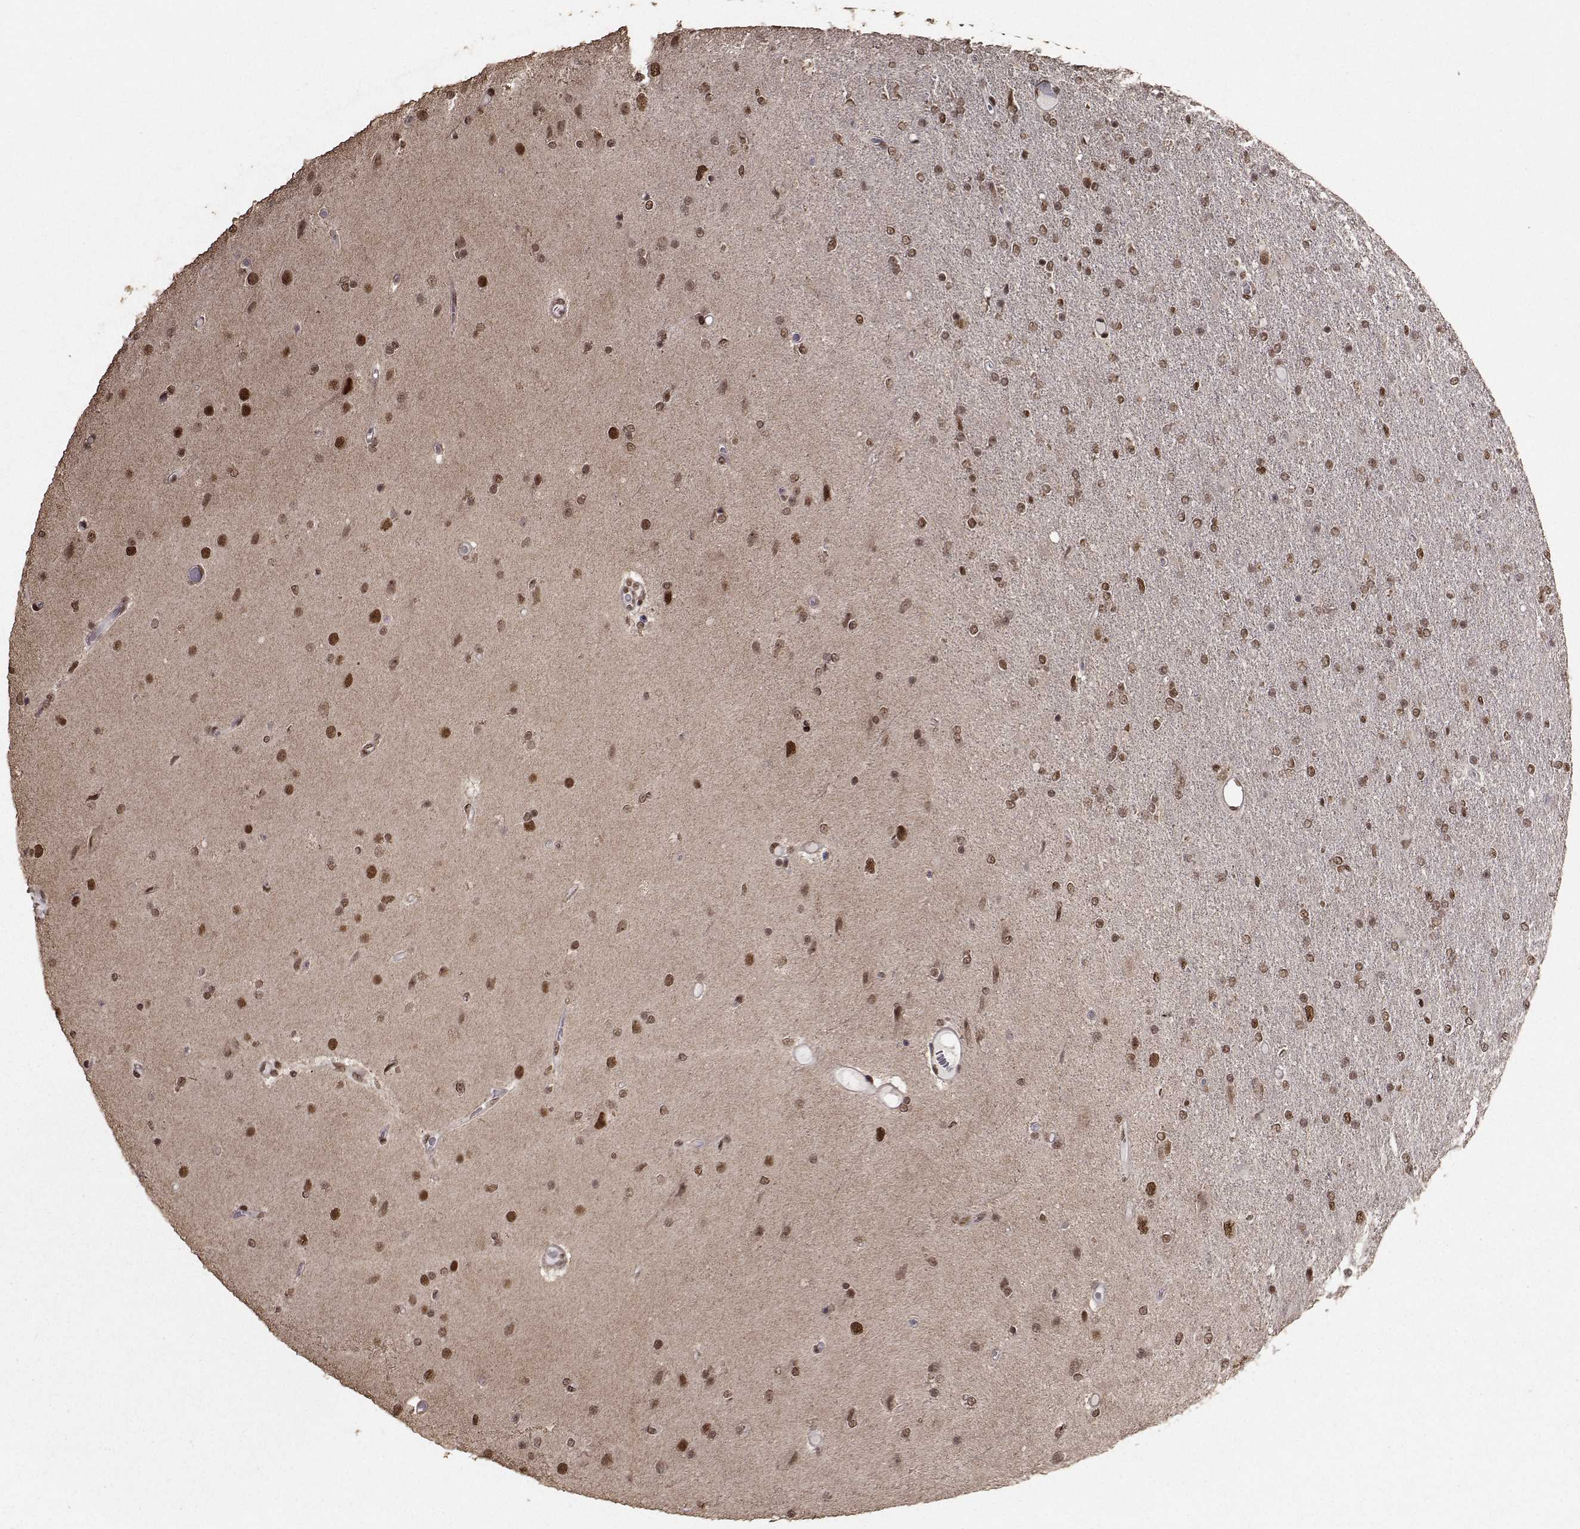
{"staining": {"intensity": "strong", "quantity": "25%-75%", "location": "nuclear"}, "tissue": "glioma", "cell_type": "Tumor cells", "image_type": "cancer", "snomed": [{"axis": "morphology", "description": "Glioma, malignant, High grade"}, {"axis": "topography", "description": "Cerebral cortex"}], "caption": "Immunohistochemistry (IHC) (DAB (3,3'-diaminobenzidine)) staining of human malignant high-grade glioma exhibits strong nuclear protein staining in about 25%-75% of tumor cells.", "gene": "SF1", "patient": {"sex": "male", "age": 70}}